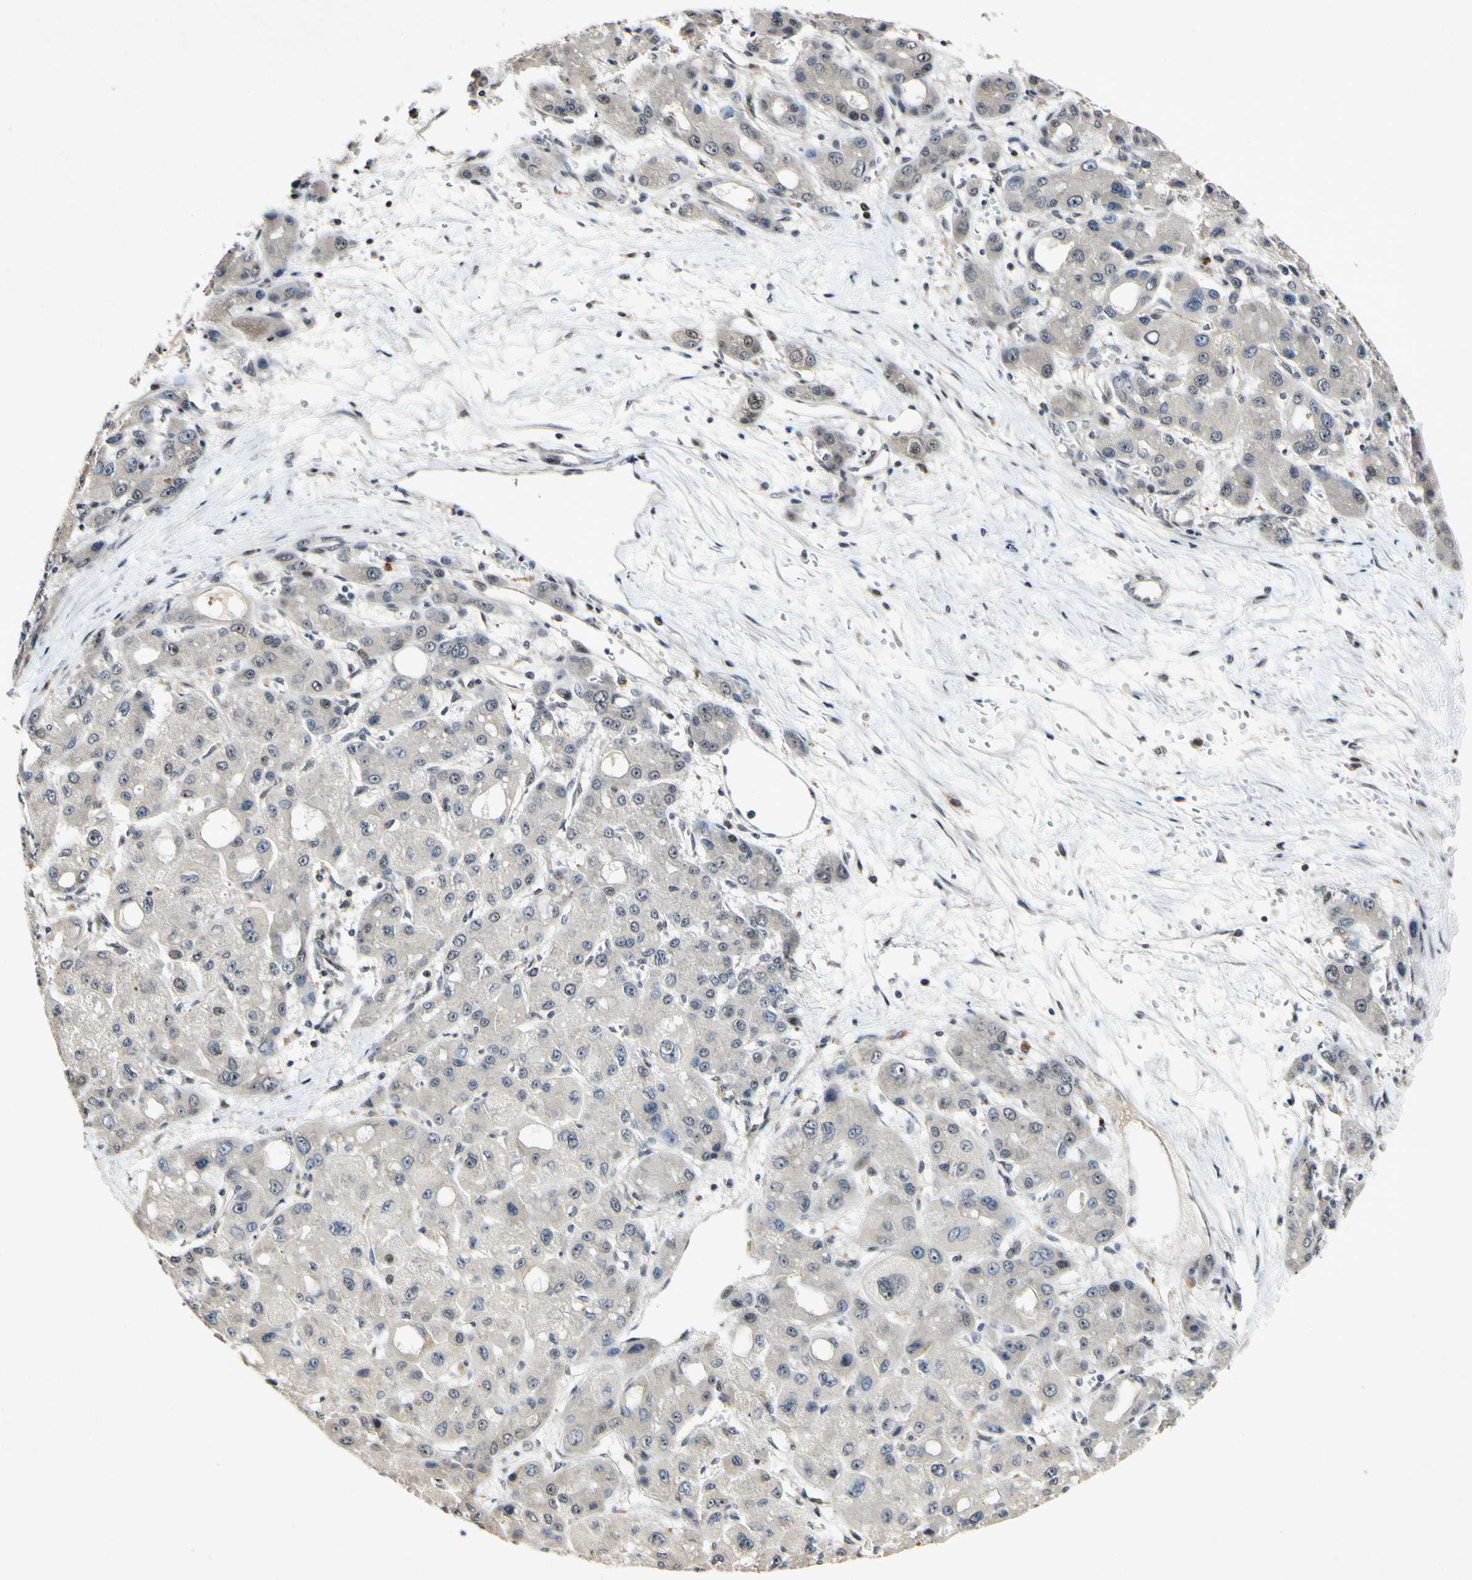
{"staining": {"intensity": "negative", "quantity": "none", "location": "none"}, "tissue": "liver cancer", "cell_type": "Tumor cells", "image_type": "cancer", "snomed": [{"axis": "morphology", "description": "Carcinoma, Hepatocellular, NOS"}, {"axis": "topography", "description": "Liver"}], "caption": "Immunohistochemistry micrograph of neoplastic tissue: hepatocellular carcinoma (liver) stained with DAB shows no significant protein expression in tumor cells.", "gene": "POLR2F", "patient": {"sex": "male", "age": 55}}